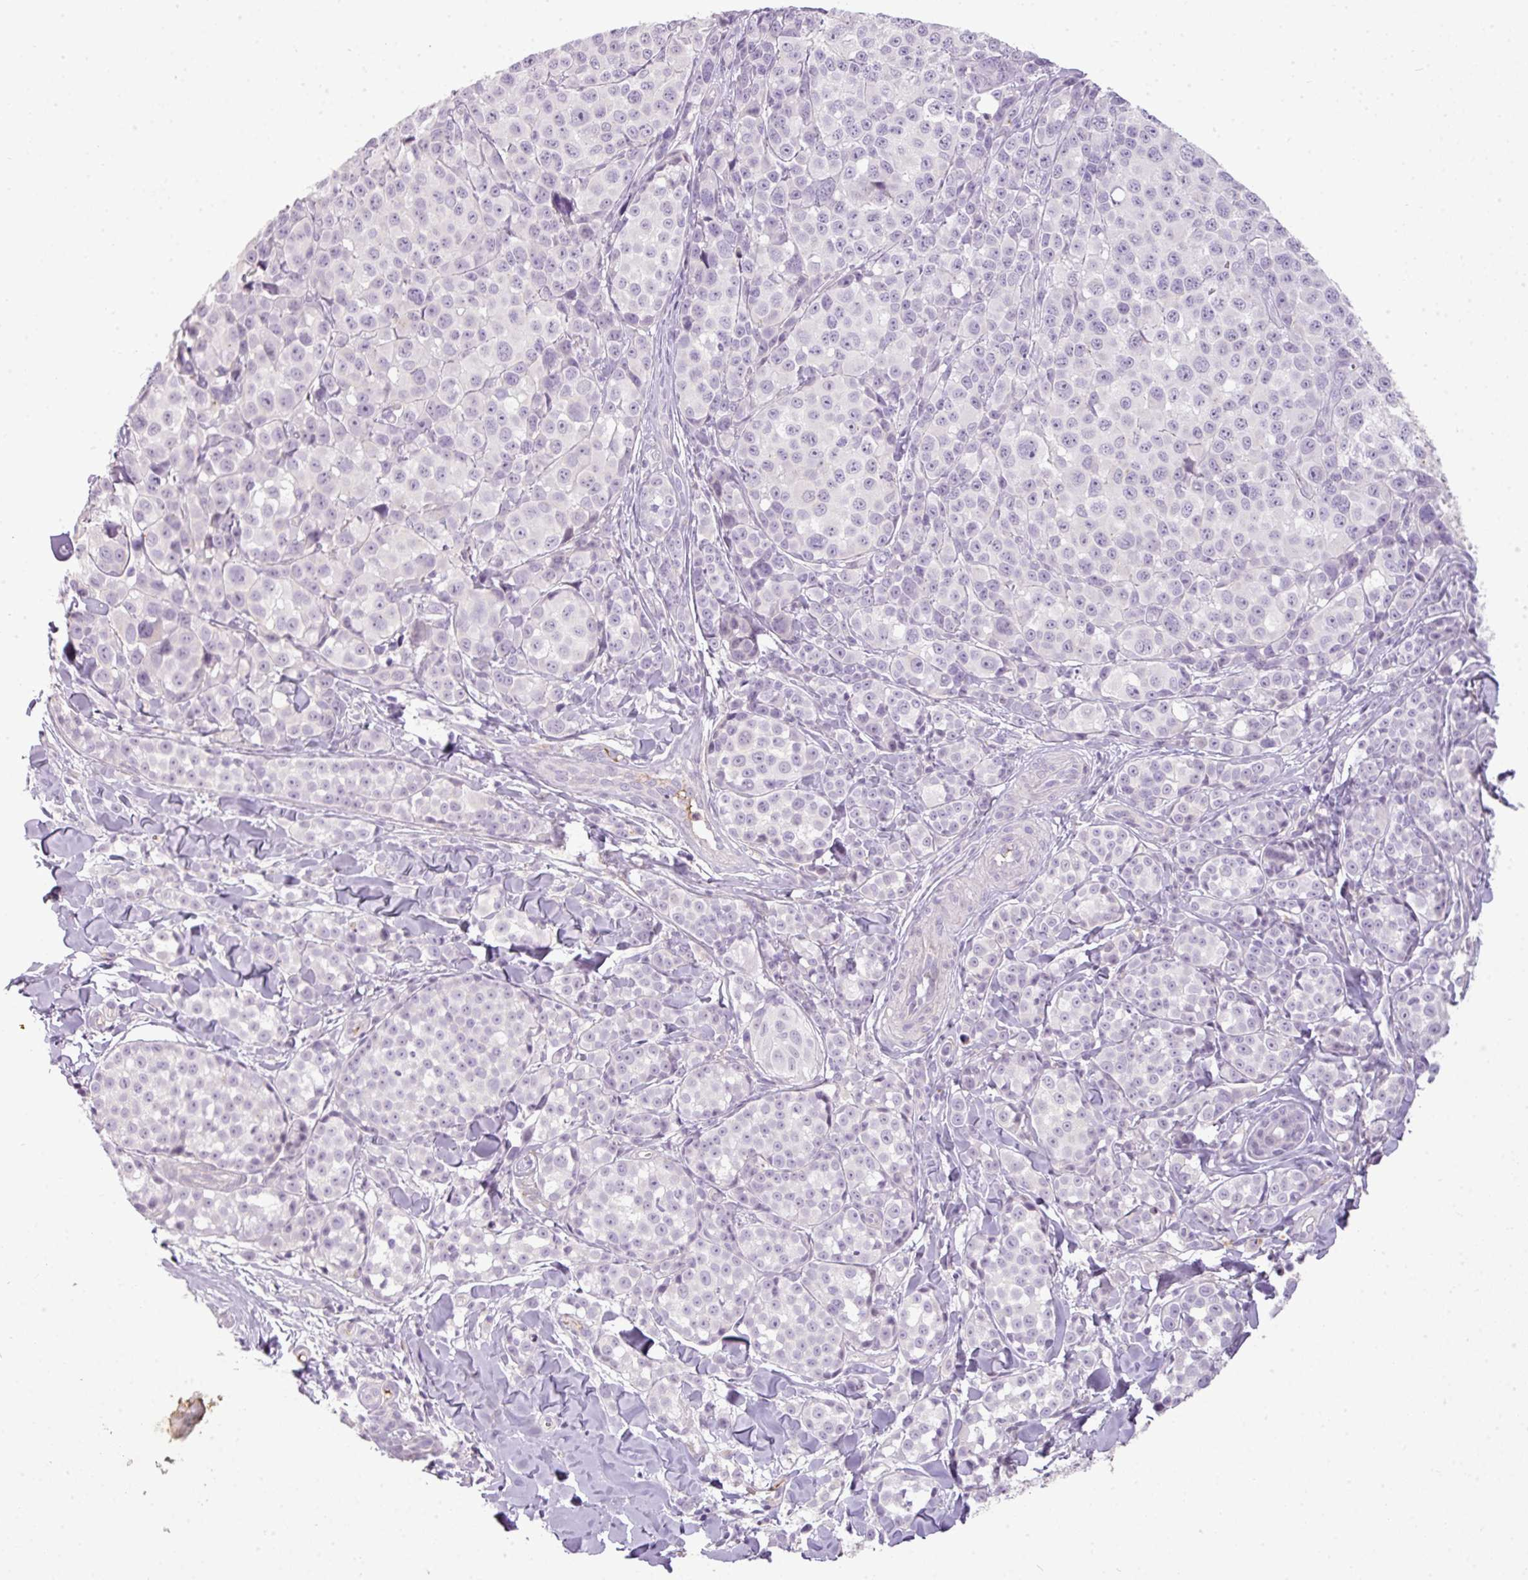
{"staining": {"intensity": "negative", "quantity": "none", "location": "none"}, "tissue": "melanoma", "cell_type": "Tumor cells", "image_type": "cancer", "snomed": [{"axis": "morphology", "description": "Malignant melanoma, NOS"}, {"axis": "topography", "description": "Skin"}], "caption": "Immunohistochemical staining of malignant melanoma shows no significant staining in tumor cells.", "gene": "C4B", "patient": {"sex": "female", "age": 35}}